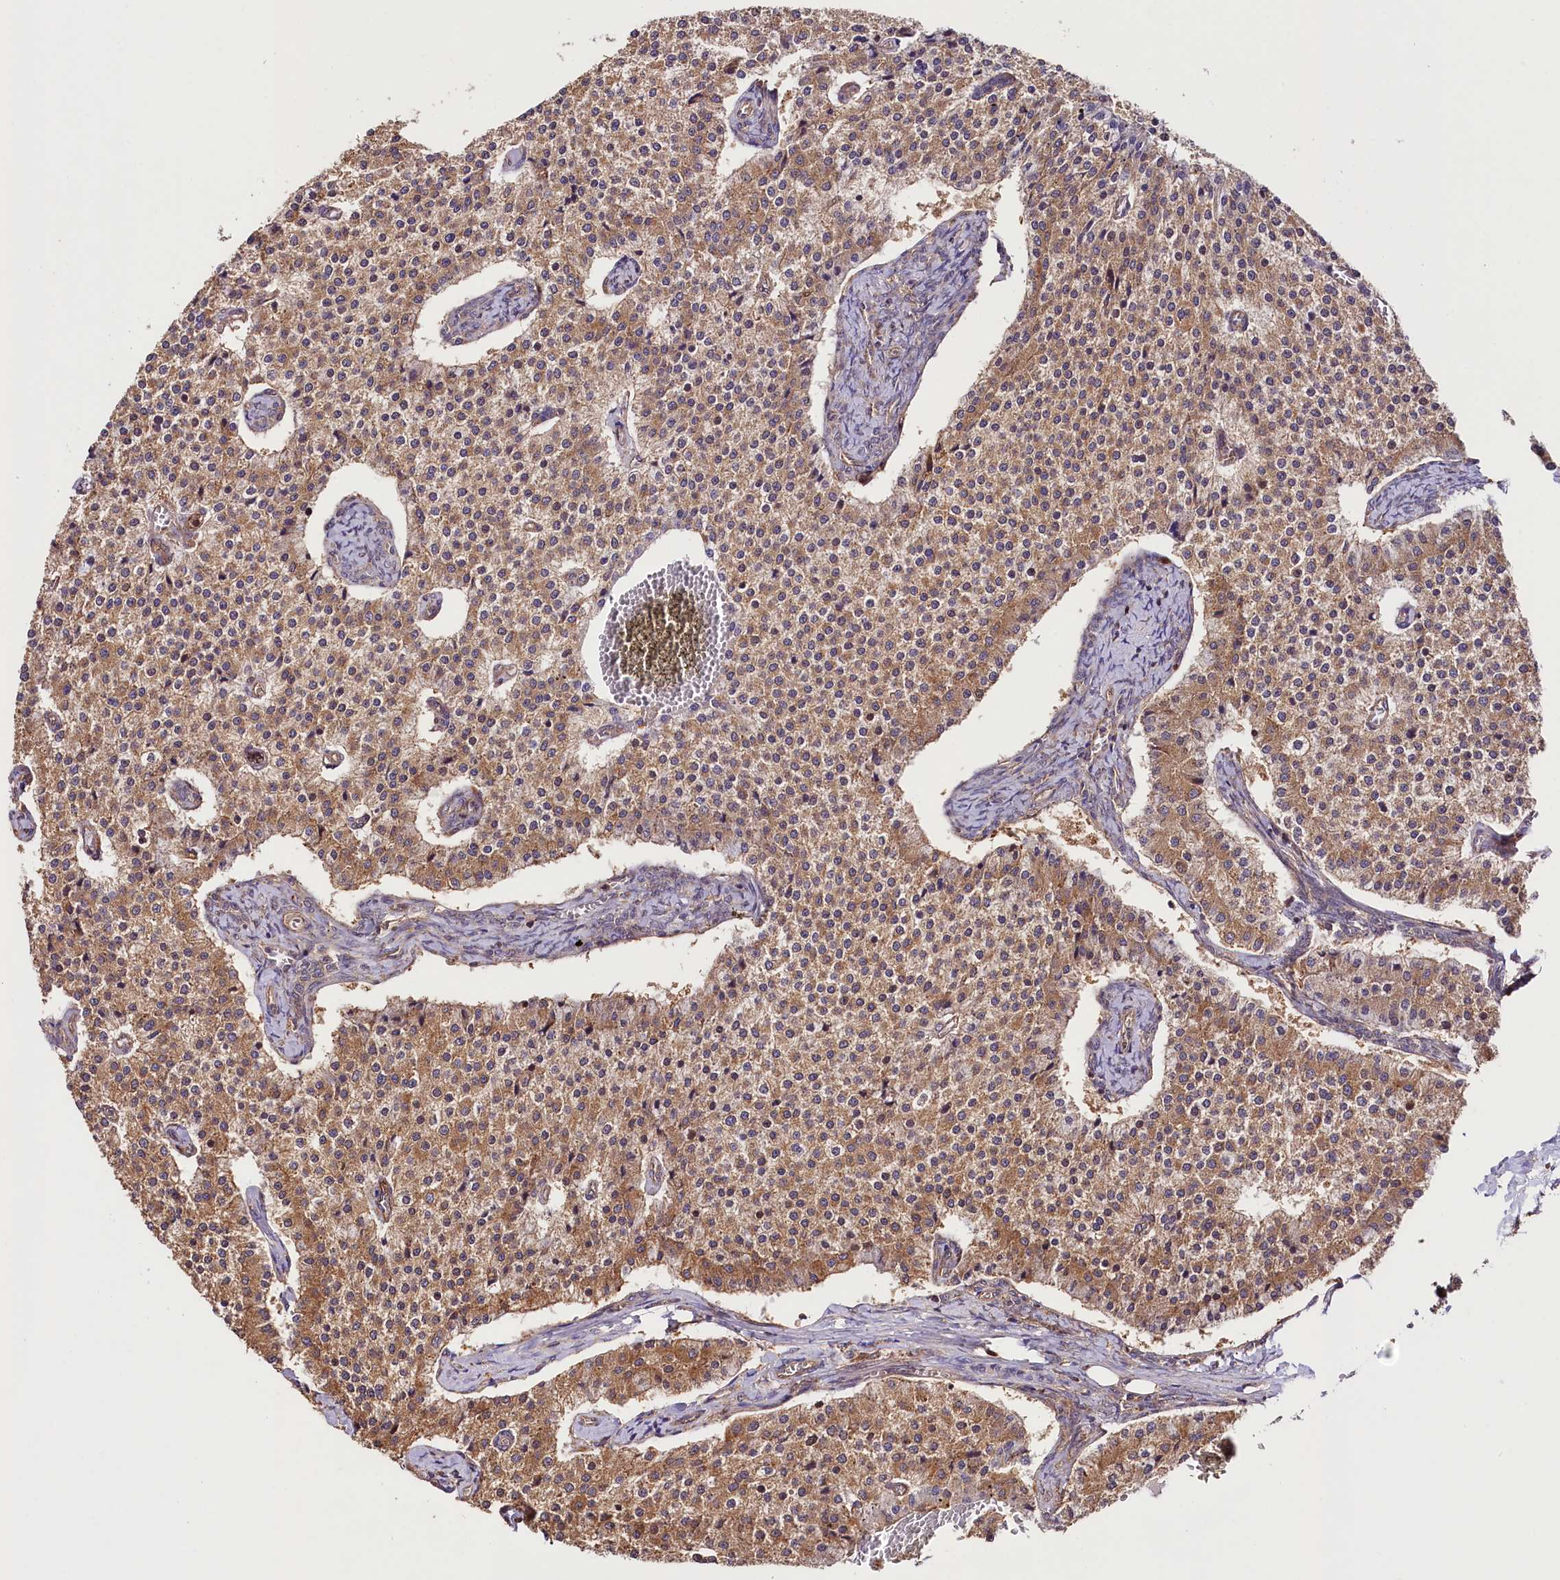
{"staining": {"intensity": "moderate", "quantity": ">75%", "location": "cytoplasmic/membranous"}, "tissue": "carcinoid", "cell_type": "Tumor cells", "image_type": "cancer", "snomed": [{"axis": "morphology", "description": "Carcinoid, malignant, NOS"}, {"axis": "topography", "description": "Colon"}], "caption": "Immunohistochemistry (IHC) histopathology image of human carcinoid (malignant) stained for a protein (brown), which demonstrates medium levels of moderate cytoplasmic/membranous staining in approximately >75% of tumor cells.", "gene": "CEP295", "patient": {"sex": "female", "age": 52}}